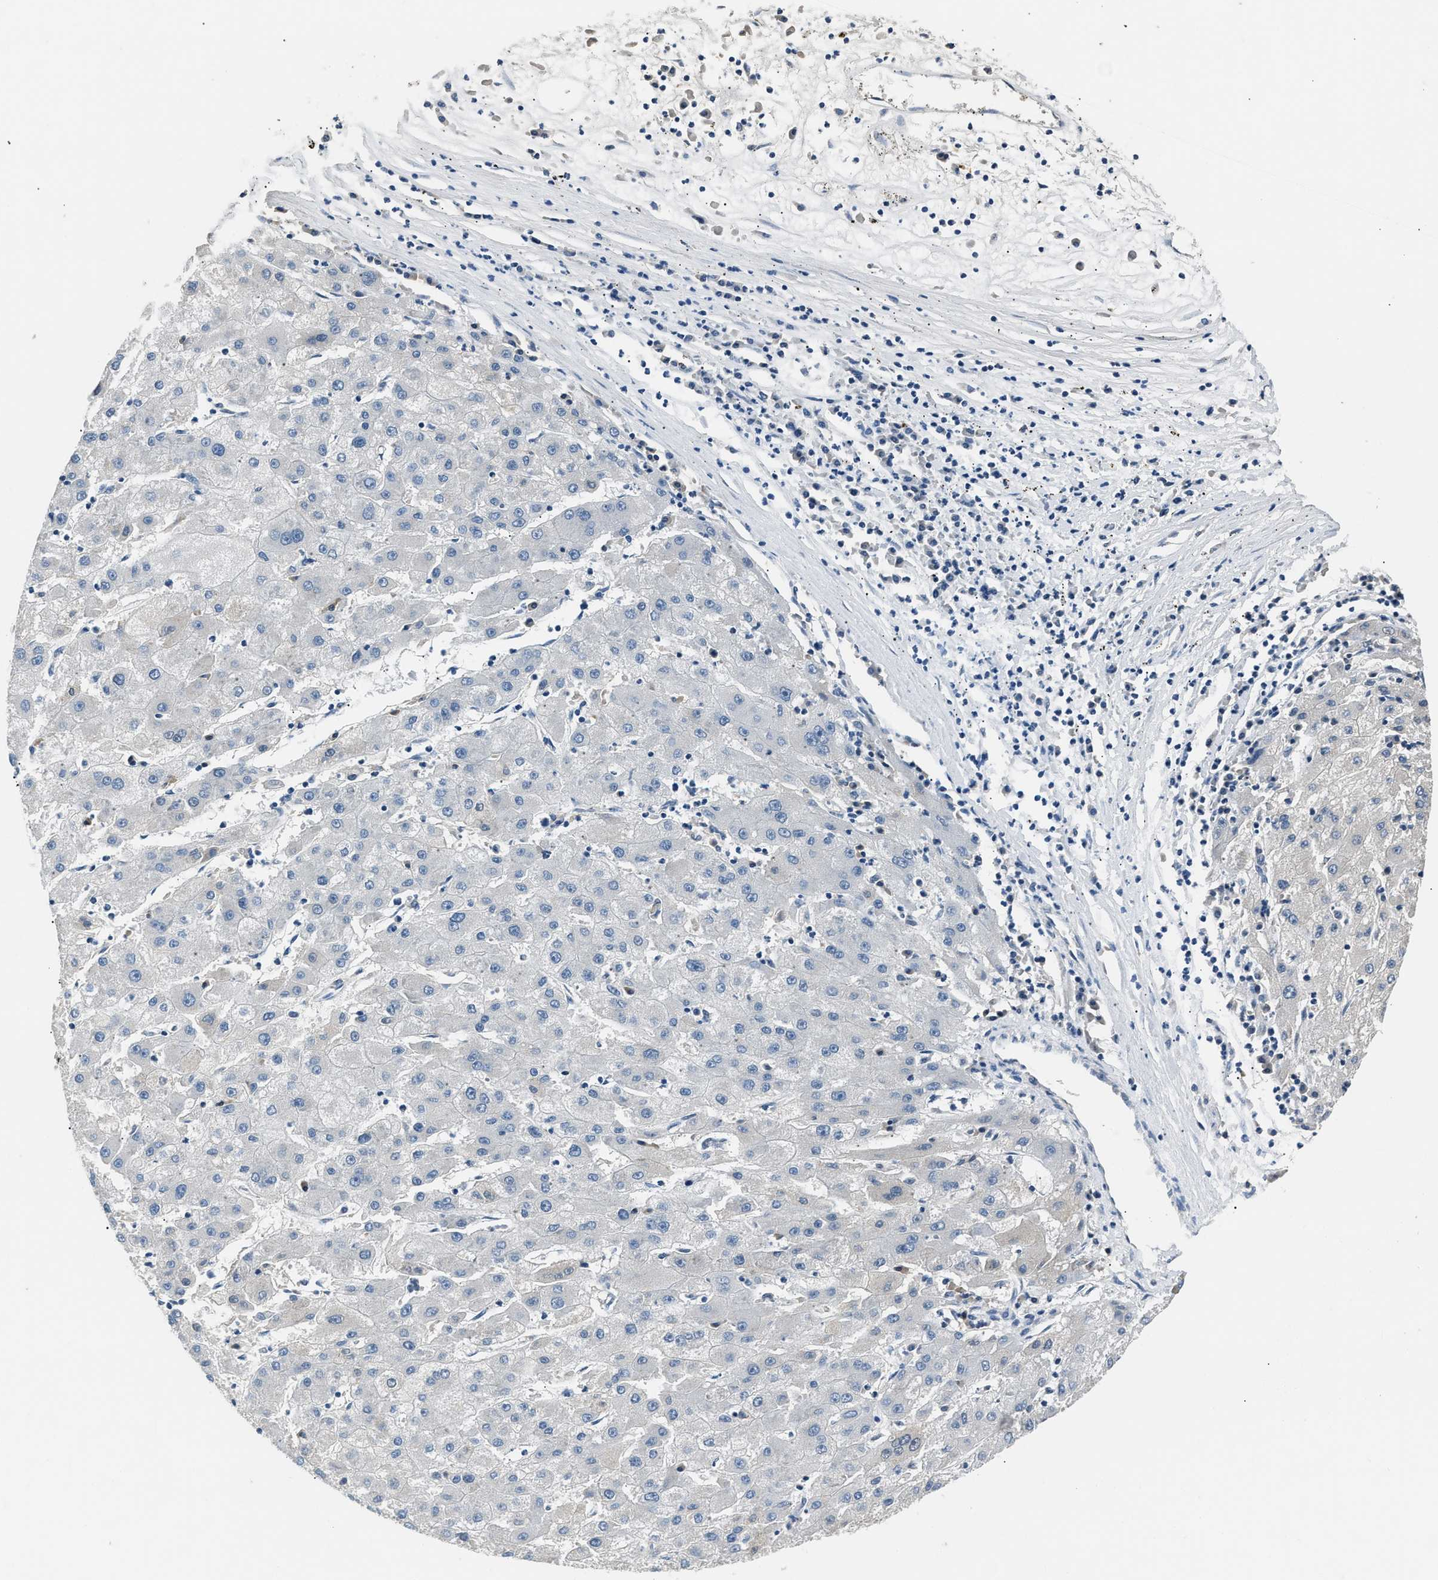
{"staining": {"intensity": "negative", "quantity": "none", "location": "none"}, "tissue": "liver cancer", "cell_type": "Tumor cells", "image_type": "cancer", "snomed": [{"axis": "morphology", "description": "Carcinoma, Hepatocellular, NOS"}, {"axis": "topography", "description": "Liver"}], "caption": "The immunohistochemistry (IHC) histopathology image has no significant positivity in tumor cells of liver hepatocellular carcinoma tissue.", "gene": "INHA", "patient": {"sex": "male", "age": 72}}